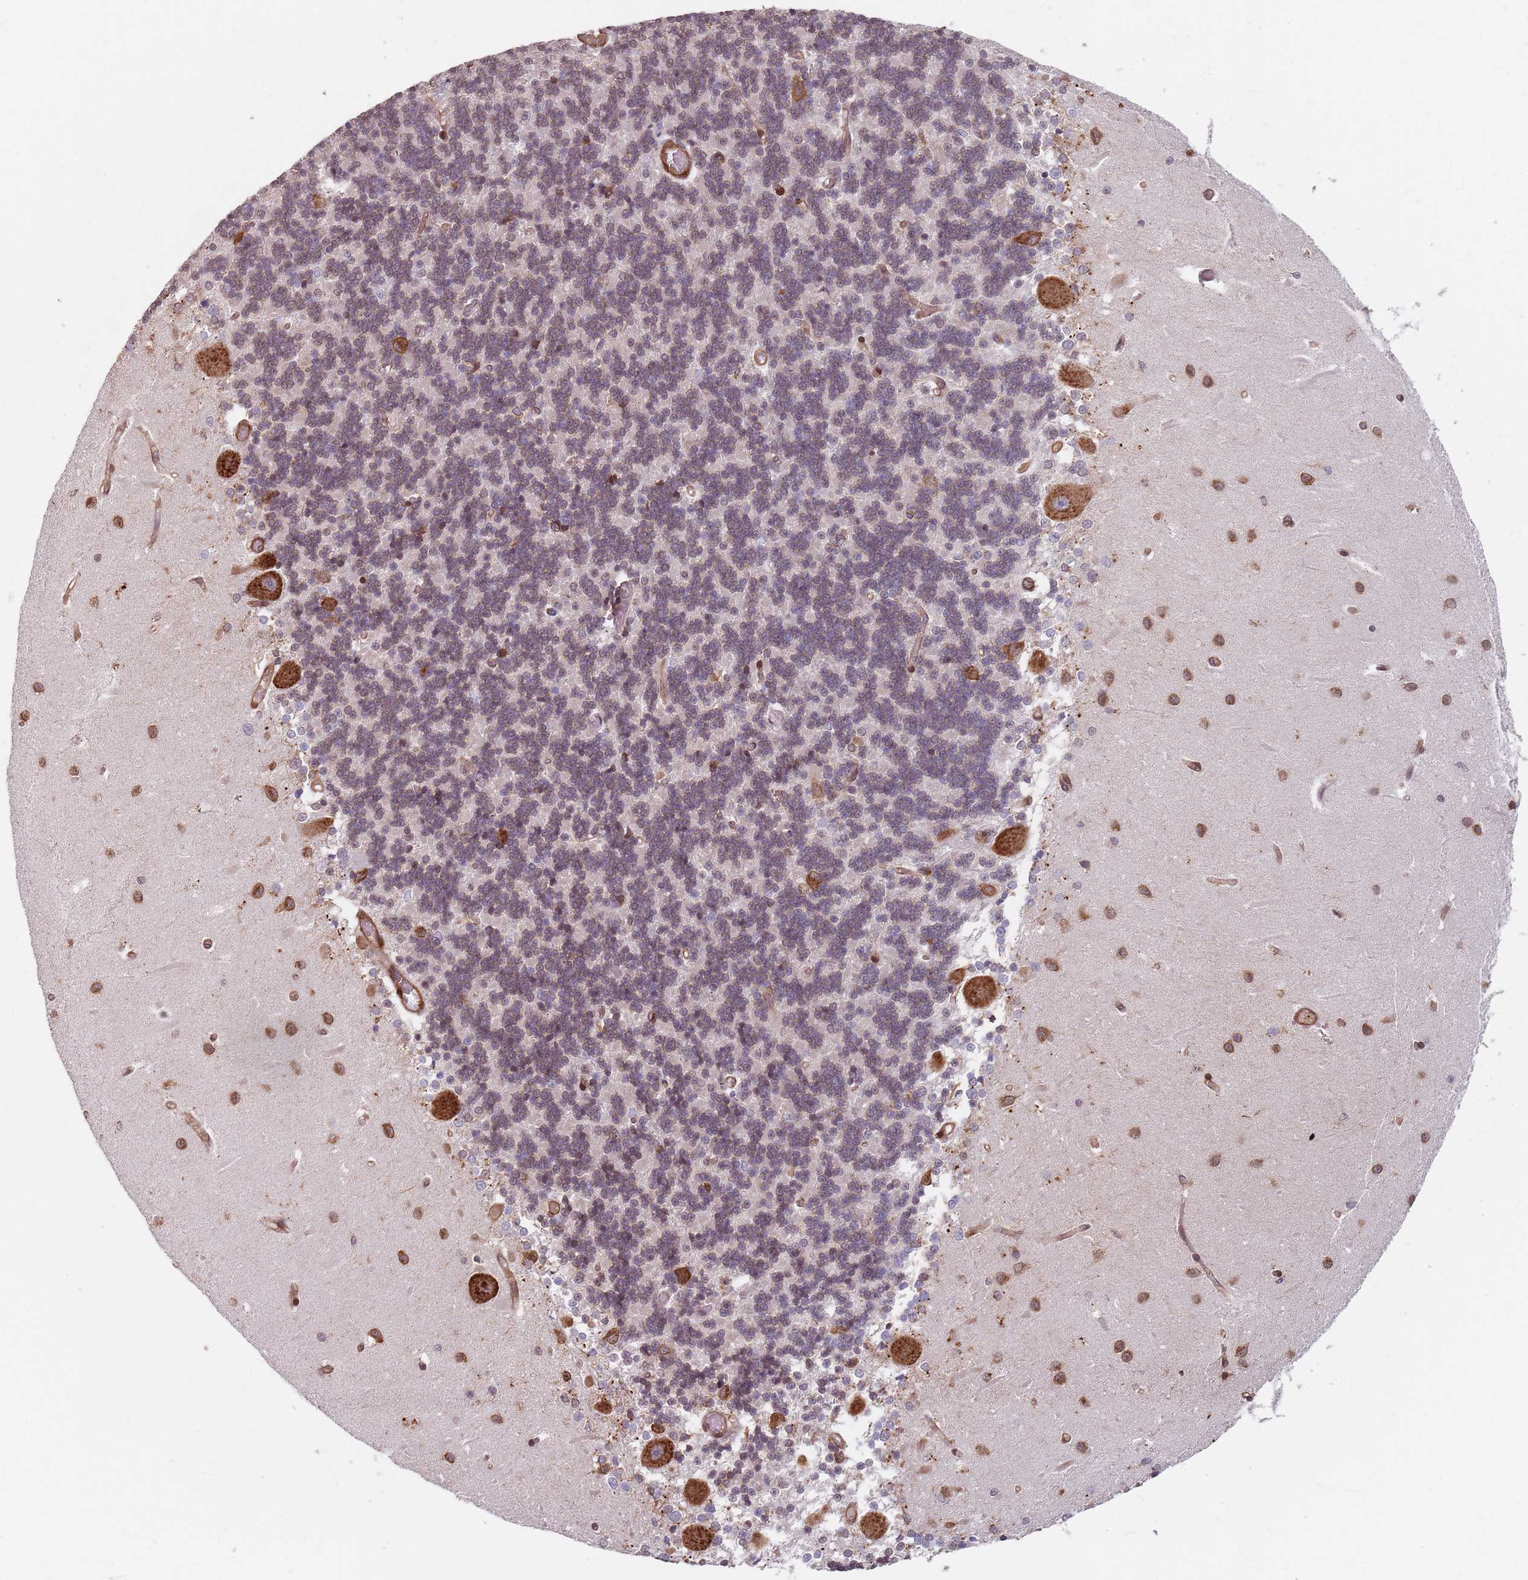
{"staining": {"intensity": "moderate", "quantity": "<25%", "location": "cytoplasmic/membranous"}, "tissue": "cerebellum", "cell_type": "Cells in granular layer", "image_type": "normal", "snomed": [{"axis": "morphology", "description": "Normal tissue, NOS"}, {"axis": "topography", "description": "Cerebellum"}], "caption": "Immunohistochemical staining of benign human cerebellum shows moderate cytoplasmic/membranous protein staining in about <25% of cells in granular layer.", "gene": "NOTCH3", "patient": {"sex": "male", "age": 37}}